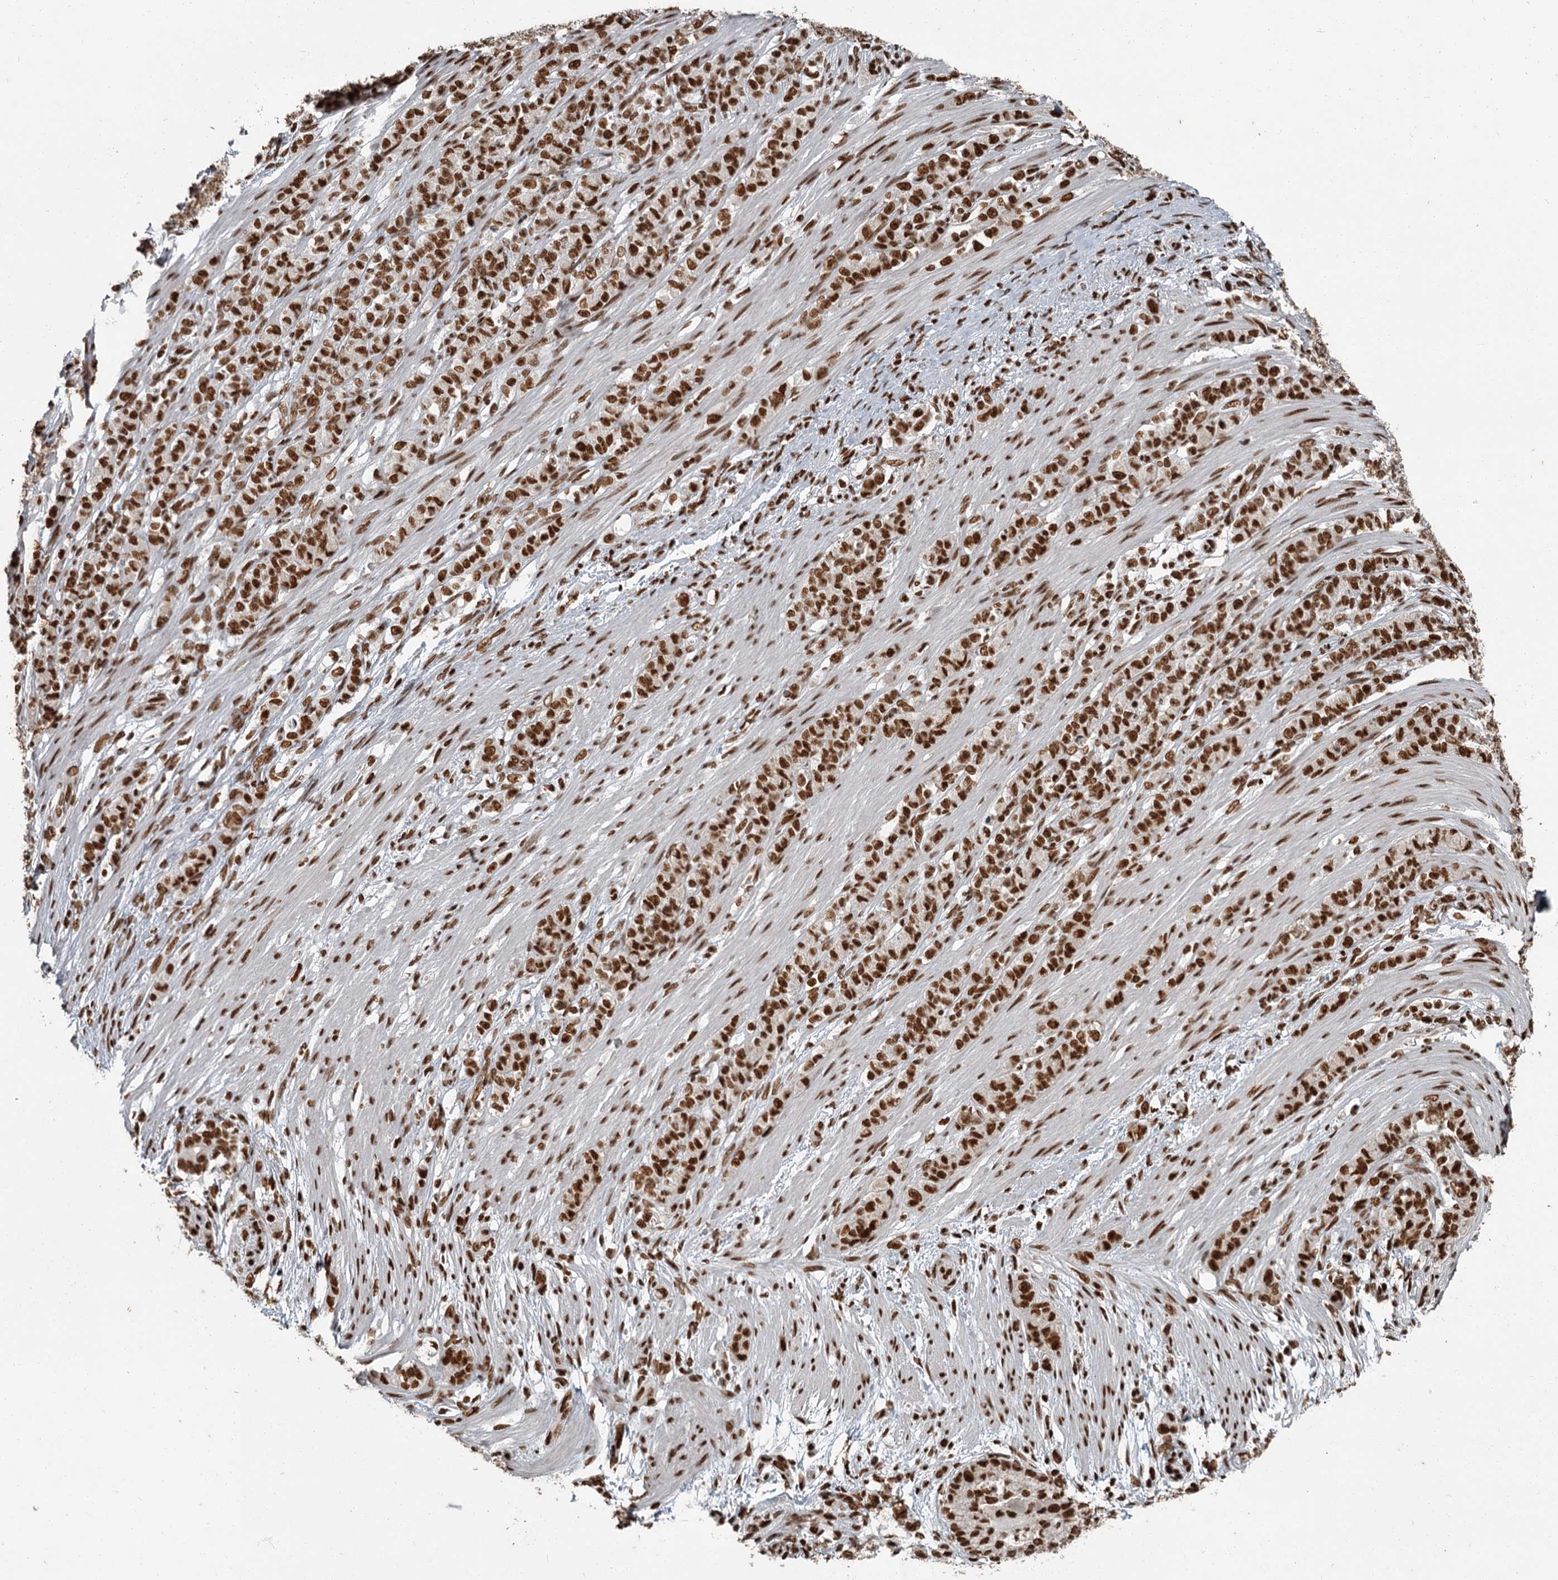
{"staining": {"intensity": "strong", "quantity": ">75%", "location": "nuclear"}, "tissue": "stomach cancer", "cell_type": "Tumor cells", "image_type": "cancer", "snomed": [{"axis": "morphology", "description": "Adenocarcinoma, NOS"}, {"axis": "topography", "description": "Stomach"}], "caption": "This micrograph displays stomach cancer stained with immunohistochemistry to label a protein in brown. The nuclear of tumor cells show strong positivity for the protein. Nuclei are counter-stained blue.", "gene": "RBBP7", "patient": {"sex": "female", "age": 79}}